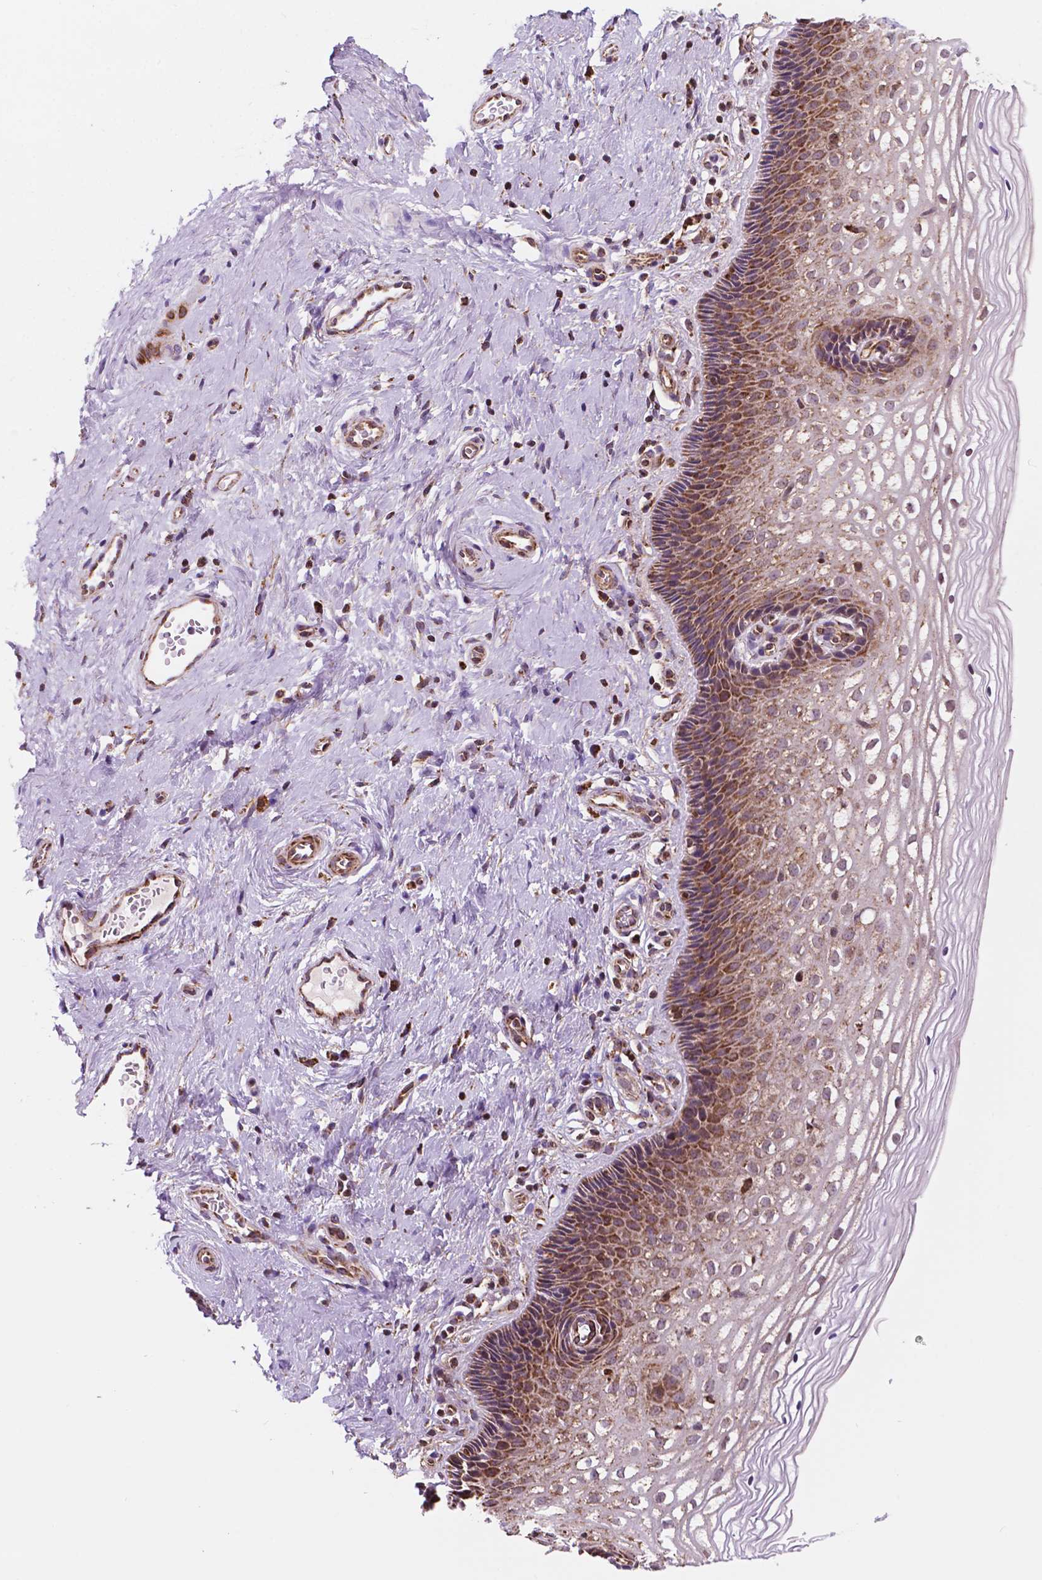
{"staining": {"intensity": "moderate", "quantity": ">75%", "location": "cytoplasmic/membranous"}, "tissue": "cervix", "cell_type": "Glandular cells", "image_type": "normal", "snomed": [{"axis": "morphology", "description": "Normal tissue, NOS"}, {"axis": "topography", "description": "Cervix"}], "caption": "IHC image of benign cervix stained for a protein (brown), which exhibits medium levels of moderate cytoplasmic/membranous staining in approximately >75% of glandular cells.", "gene": "GEMIN4", "patient": {"sex": "female", "age": 34}}